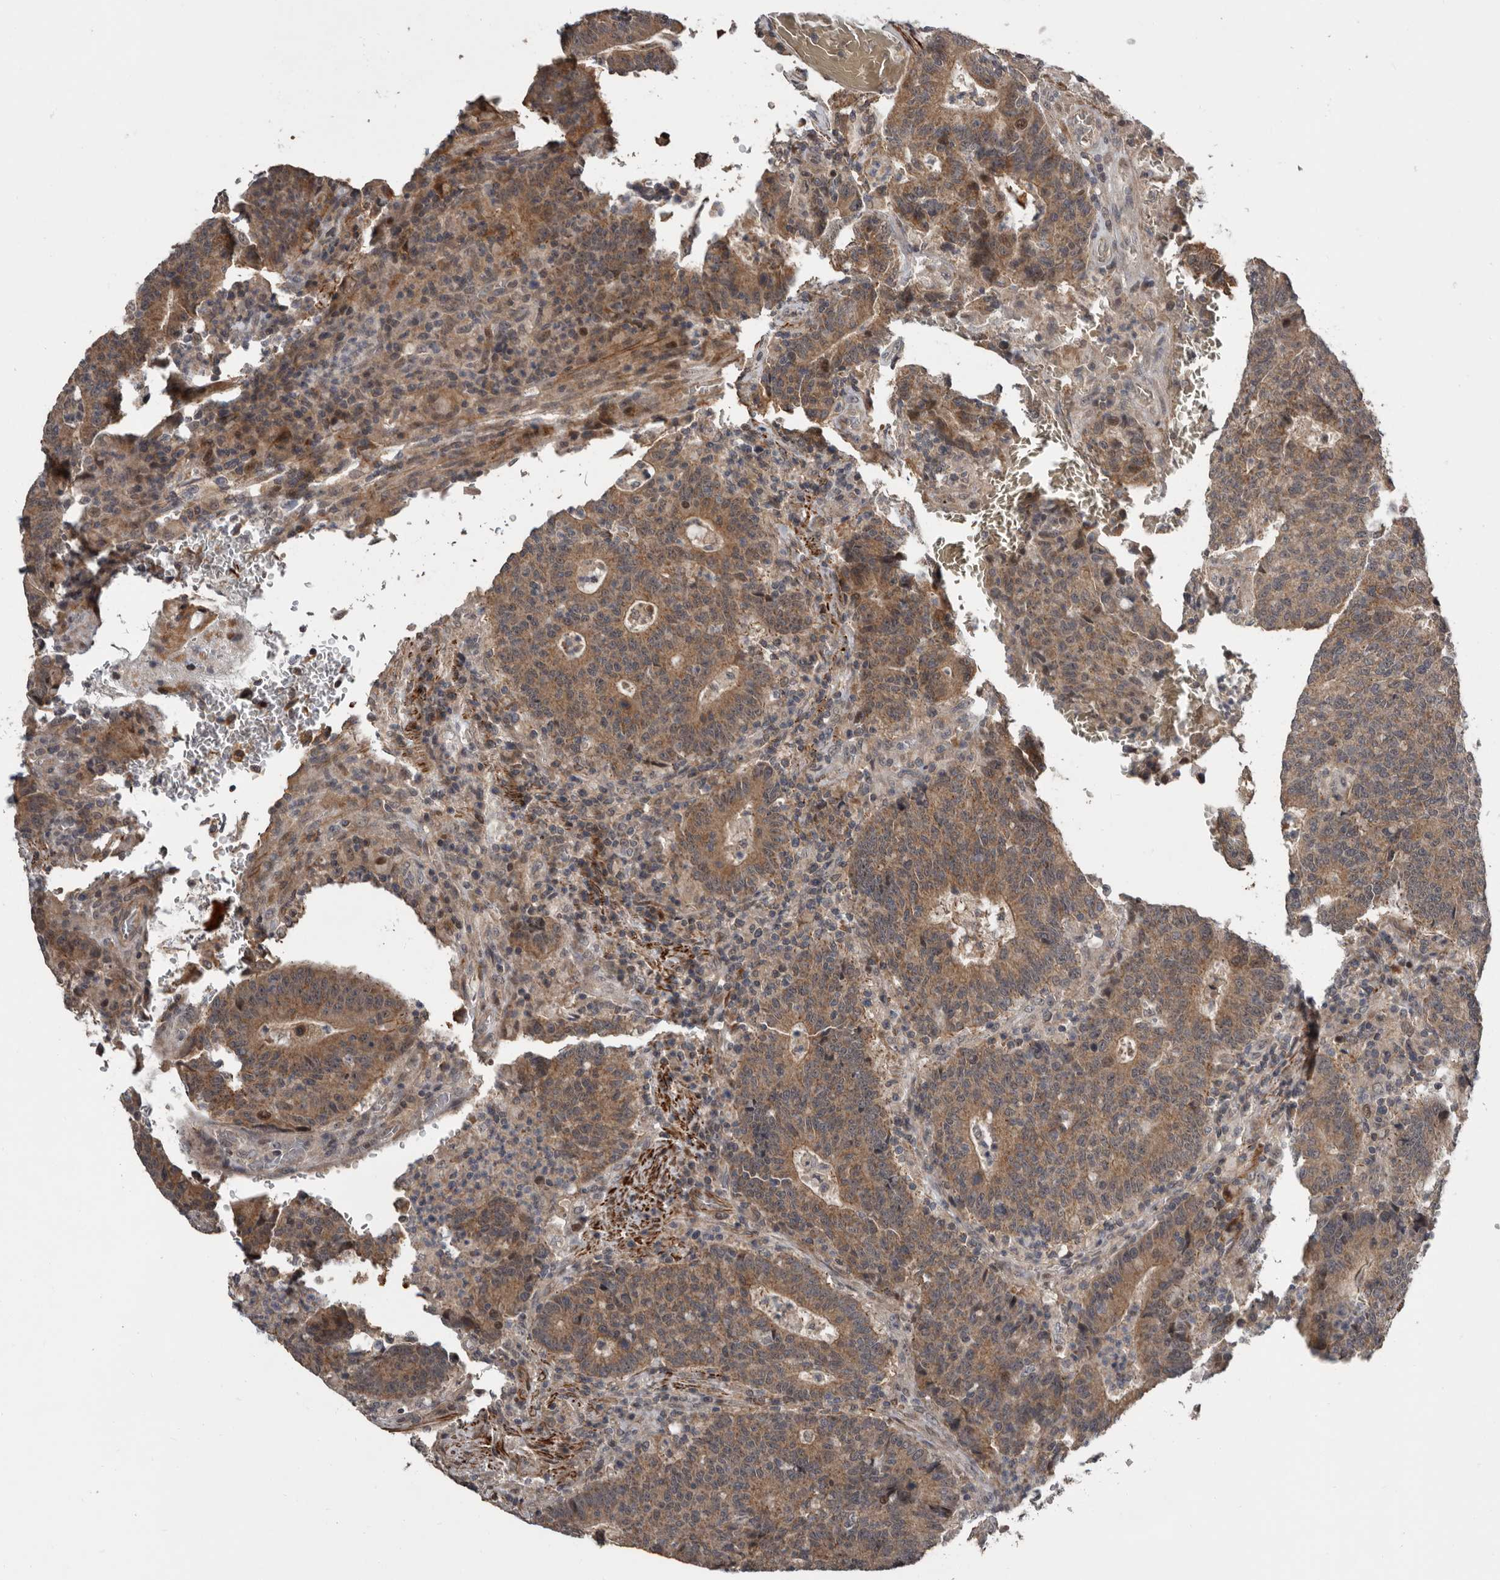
{"staining": {"intensity": "moderate", "quantity": ">75%", "location": "cytoplasmic/membranous"}, "tissue": "colorectal cancer", "cell_type": "Tumor cells", "image_type": "cancer", "snomed": [{"axis": "morphology", "description": "Adenocarcinoma, NOS"}, {"axis": "topography", "description": "Colon"}], "caption": "This histopathology image reveals IHC staining of human colorectal cancer (adenocarcinoma), with medium moderate cytoplasmic/membranous expression in about >75% of tumor cells.", "gene": "FGFR4", "patient": {"sex": "female", "age": 75}}